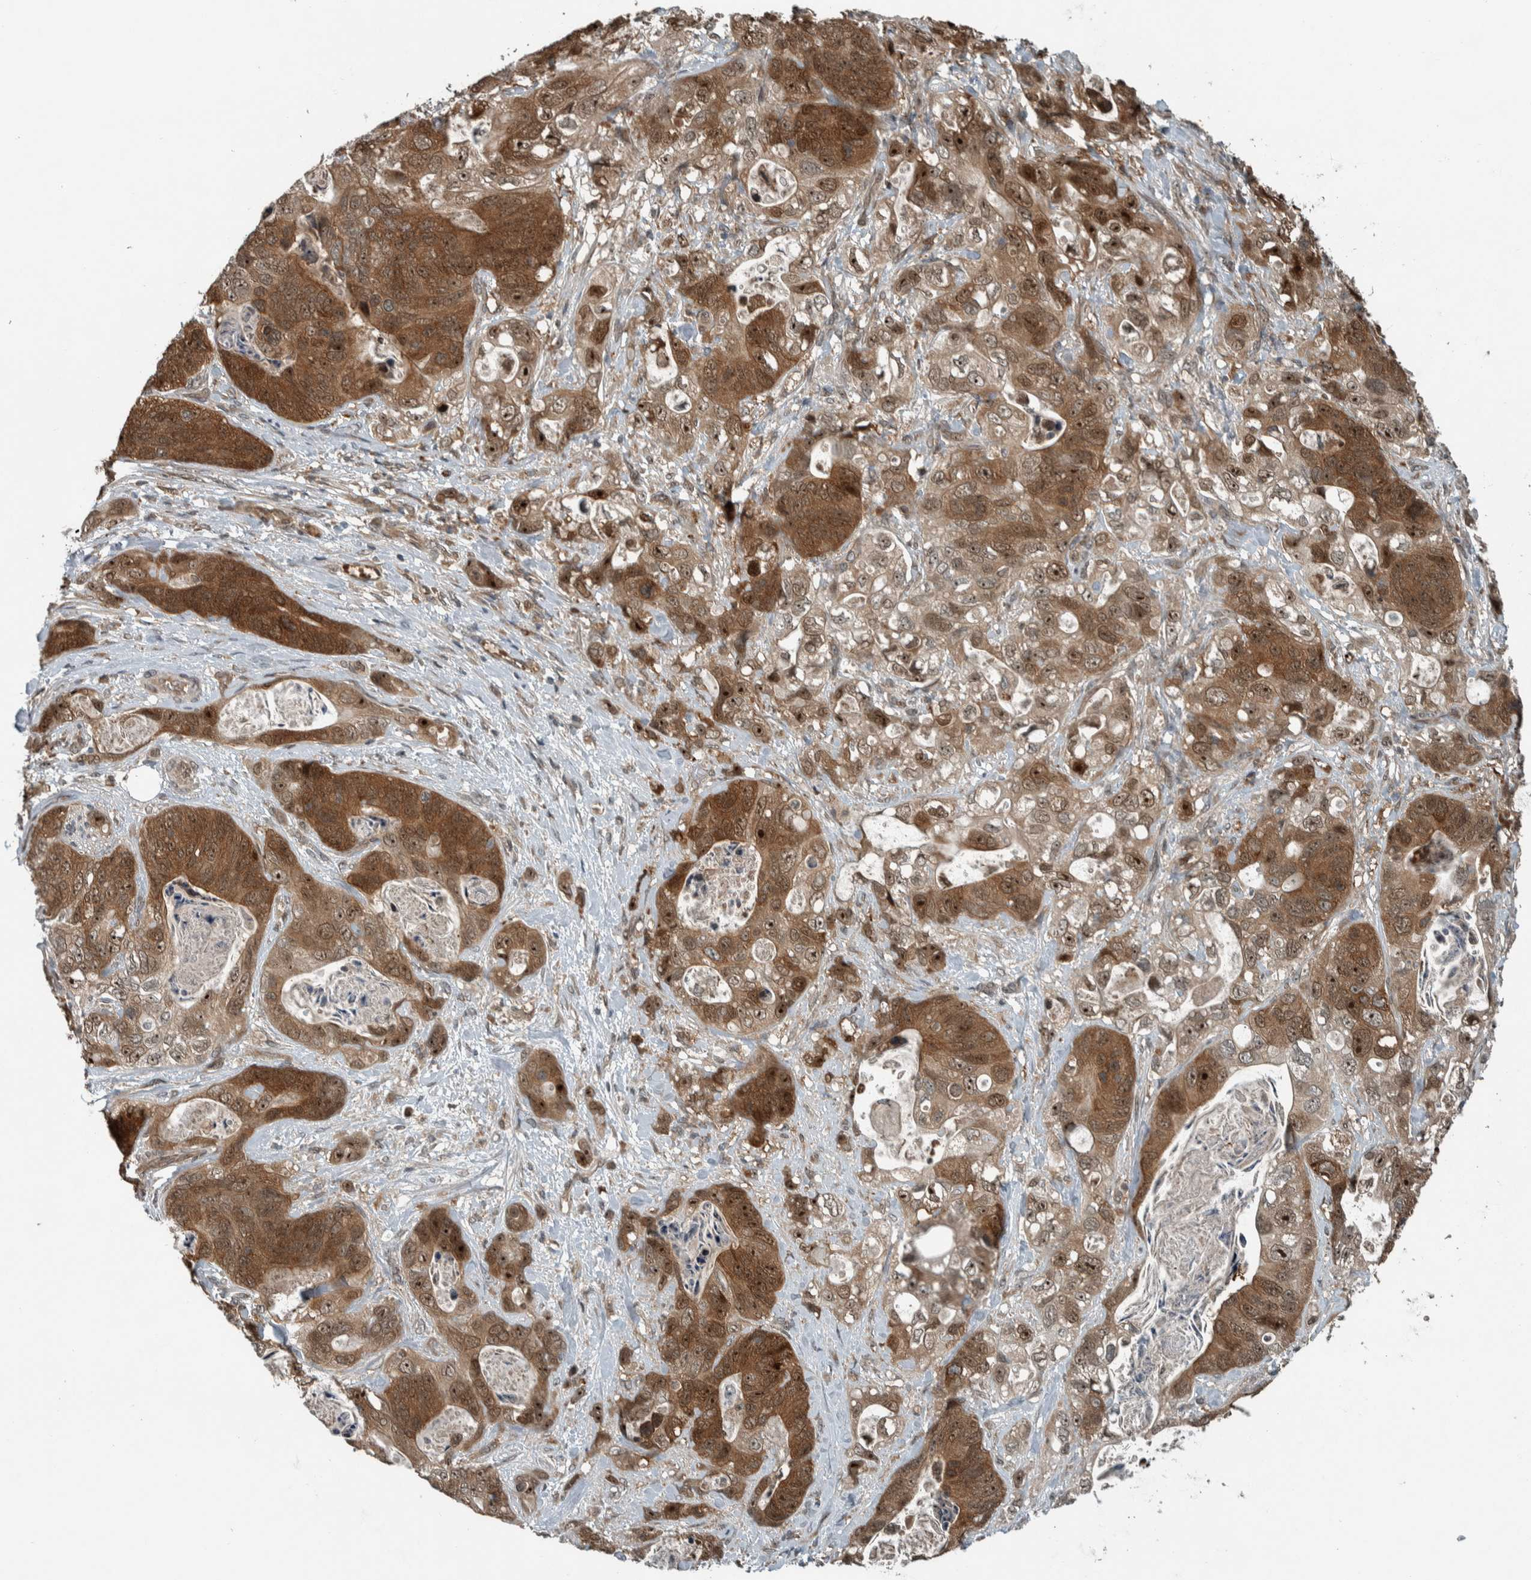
{"staining": {"intensity": "strong", "quantity": ">75%", "location": "cytoplasmic/membranous,nuclear"}, "tissue": "stomach cancer", "cell_type": "Tumor cells", "image_type": "cancer", "snomed": [{"axis": "morphology", "description": "Normal tissue, NOS"}, {"axis": "morphology", "description": "Adenocarcinoma, NOS"}, {"axis": "topography", "description": "Stomach"}], "caption": "Tumor cells reveal high levels of strong cytoplasmic/membranous and nuclear positivity in about >75% of cells in human stomach cancer (adenocarcinoma).", "gene": "XPO5", "patient": {"sex": "female", "age": 89}}